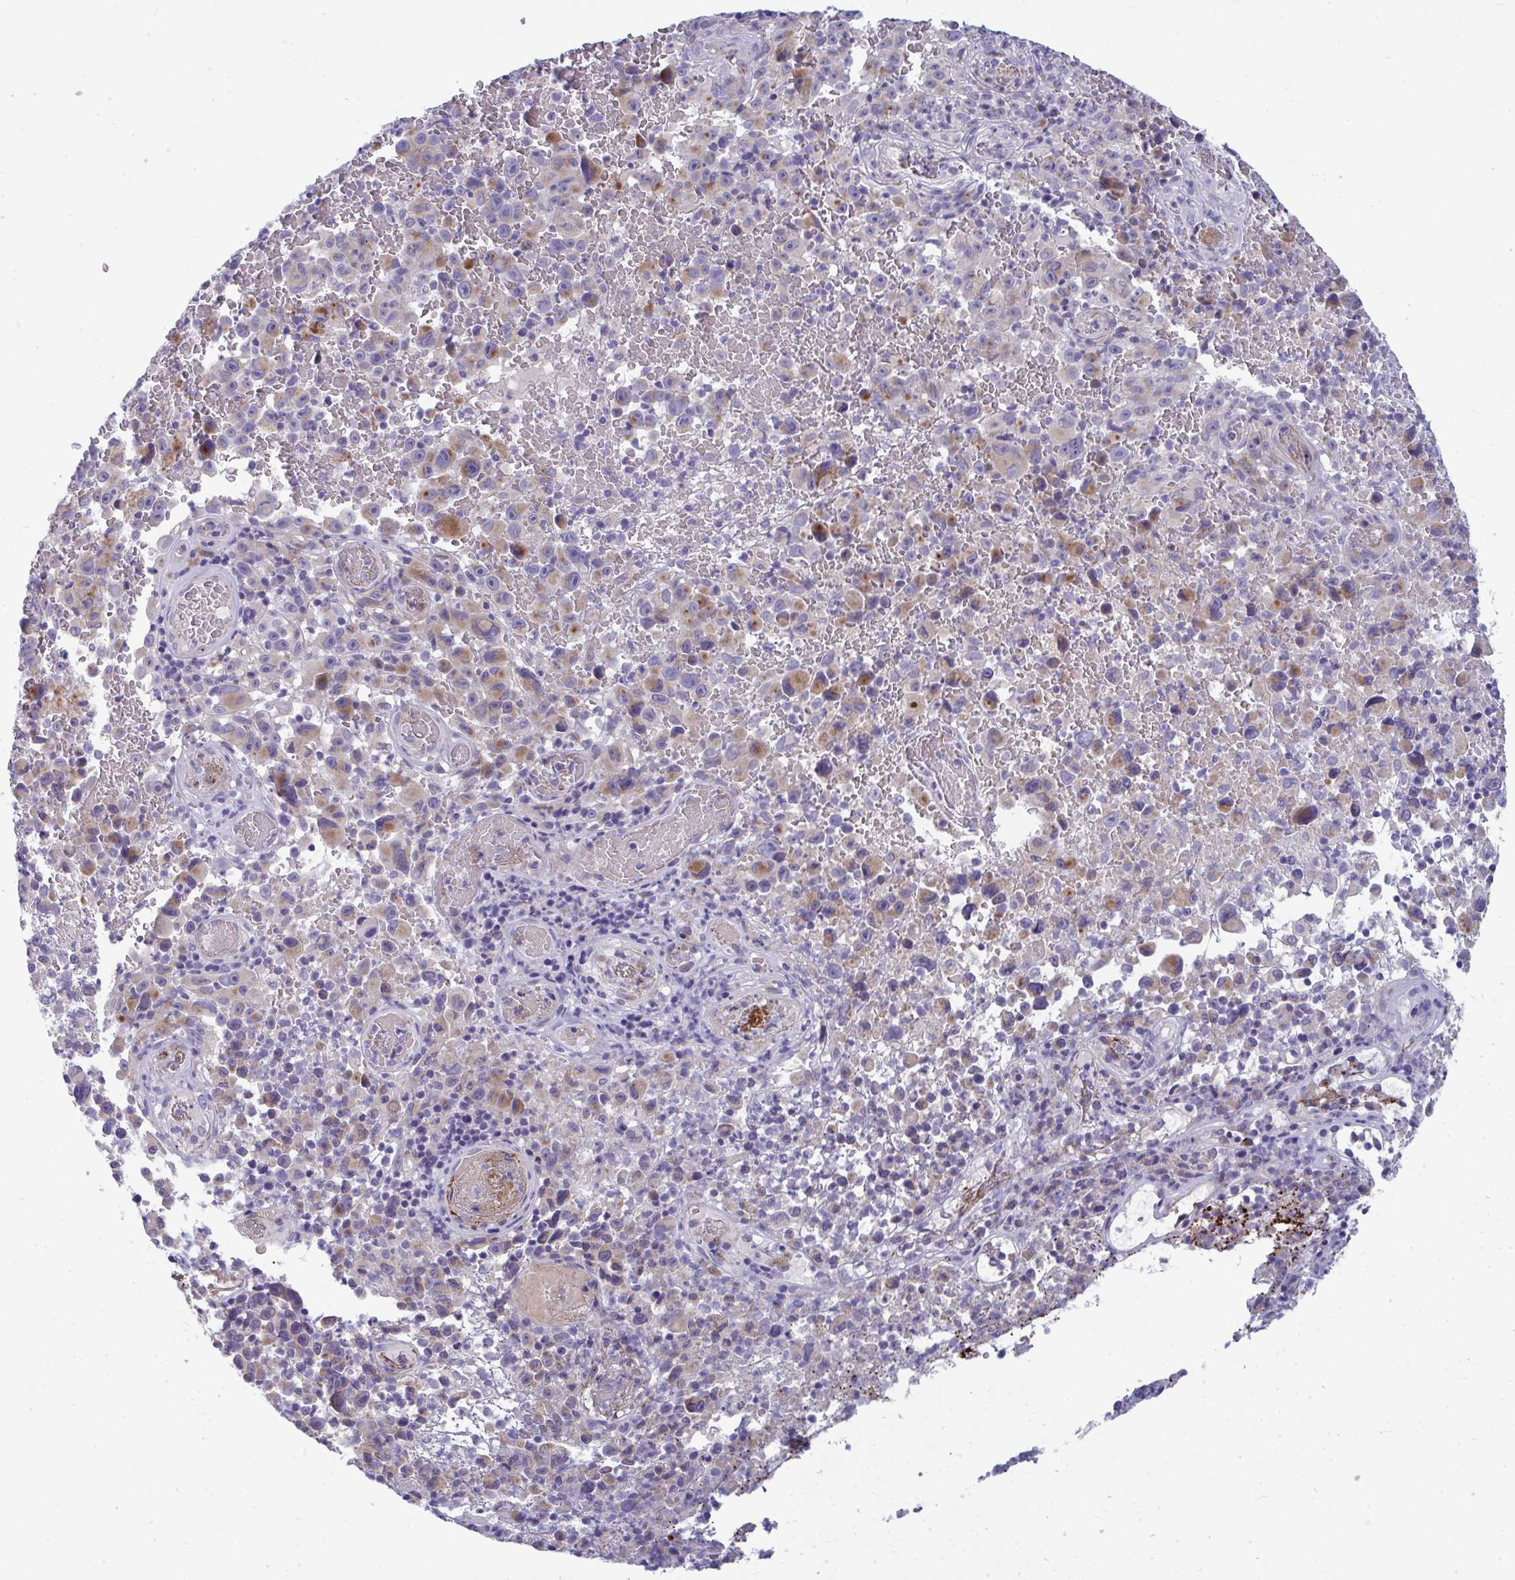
{"staining": {"intensity": "weak", "quantity": "25%-75%", "location": "cytoplasmic/membranous"}, "tissue": "melanoma", "cell_type": "Tumor cells", "image_type": "cancer", "snomed": [{"axis": "morphology", "description": "Malignant melanoma, NOS"}, {"axis": "topography", "description": "Skin"}], "caption": "Melanoma was stained to show a protein in brown. There is low levels of weak cytoplasmic/membranous staining in about 25%-75% of tumor cells.", "gene": "TOR1AIP2", "patient": {"sex": "female", "age": 82}}